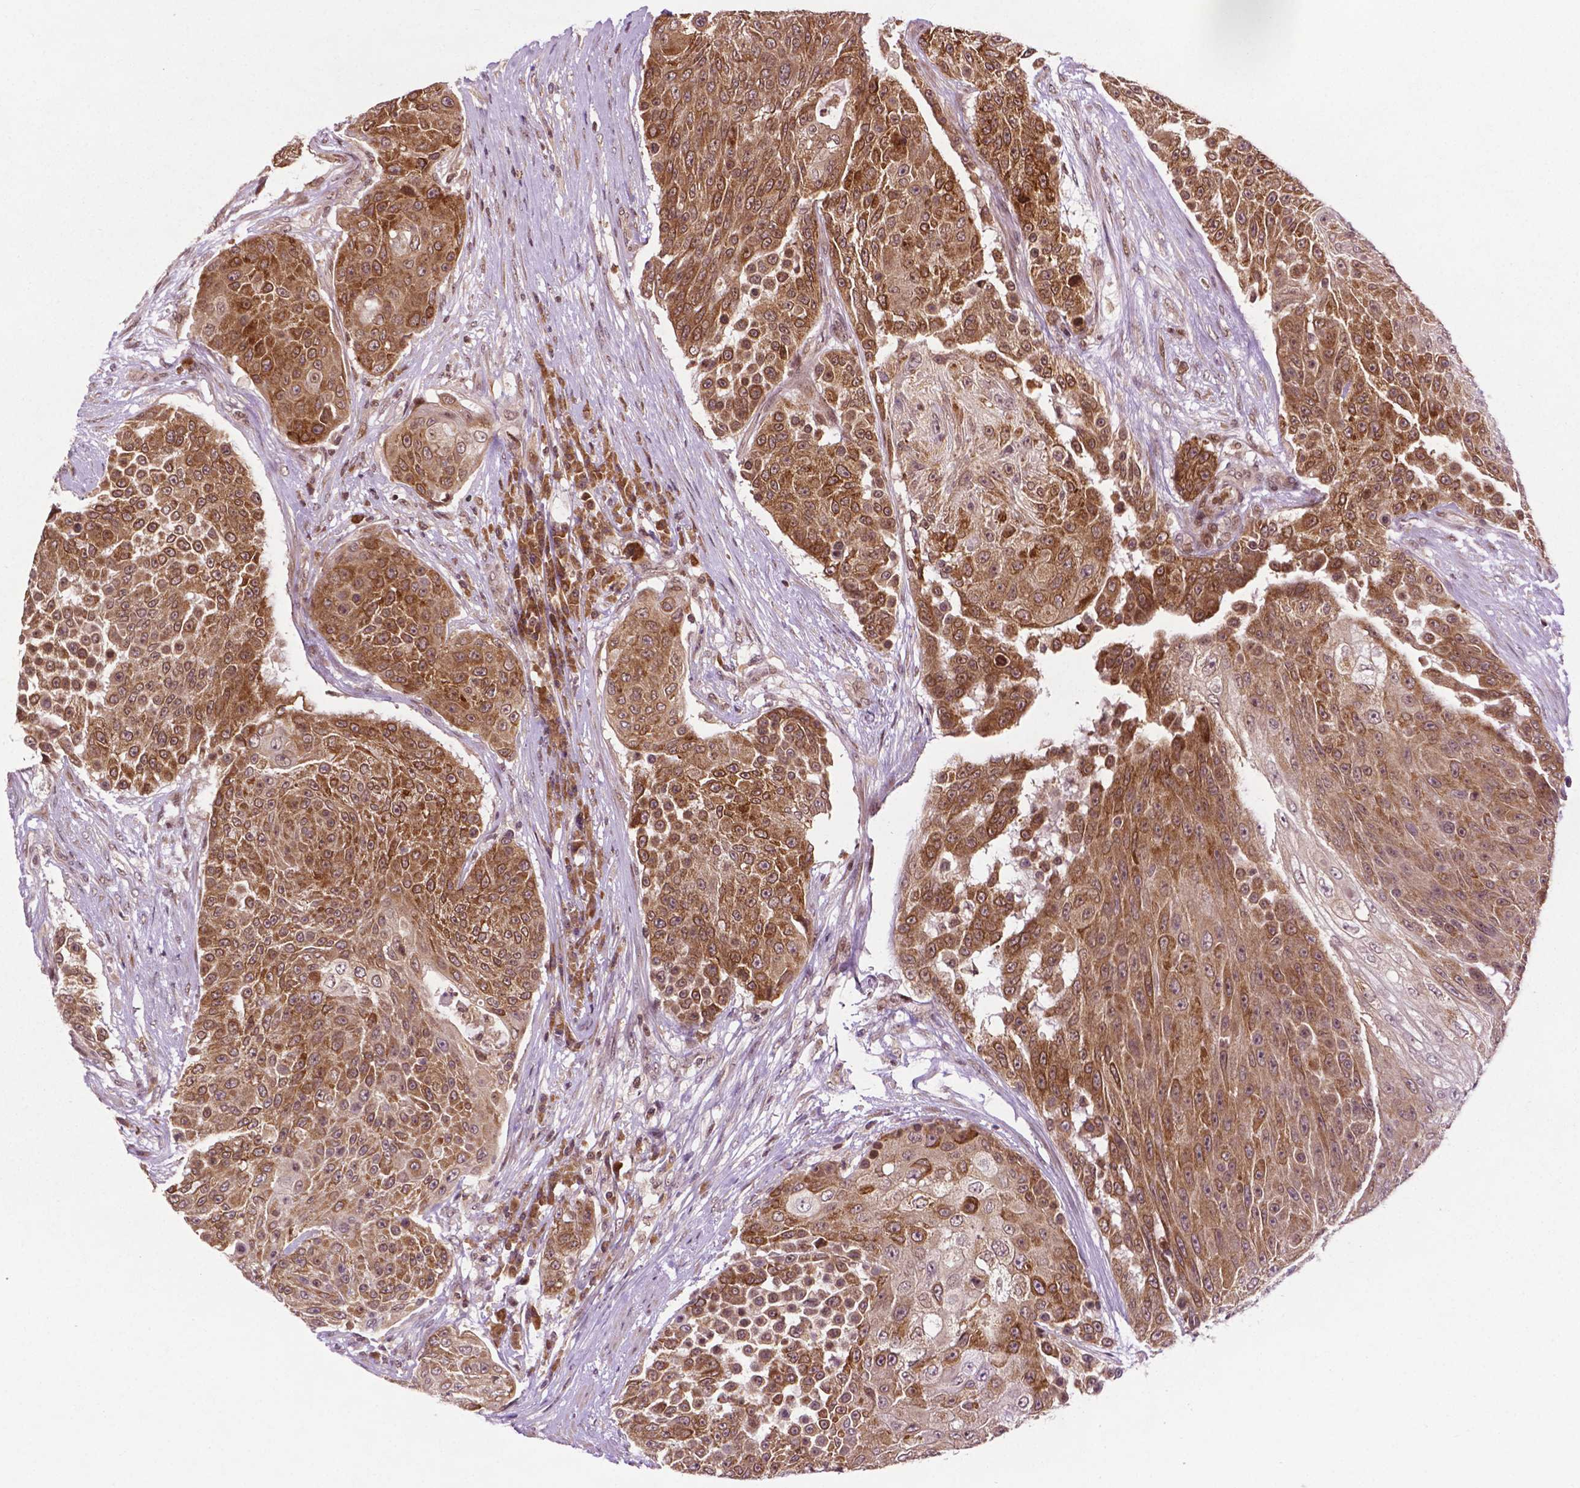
{"staining": {"intensity": "moderate", "quantity": ">75%", "location": "cytoplasmic/membranous"}, "tissue": "urothelial cancer", "cell_type": "Tumor cells", "image_type": "cancer", "snomed": [{"axis": "morphology", "description": "Urothelial carcinoma, High grade"}, {"axis": "topography", "description": "Urinary bladder"}], "caption": "DAB (3,3'-diaminobenzidine) immunohistochemical staining of urothelial cancer demonstrates moderate cytoplasmic/membranous protein staining in approximately >75% of tumor cells.", "gene": "TMX2", "patient": {"sex": "female", "age": 63}}